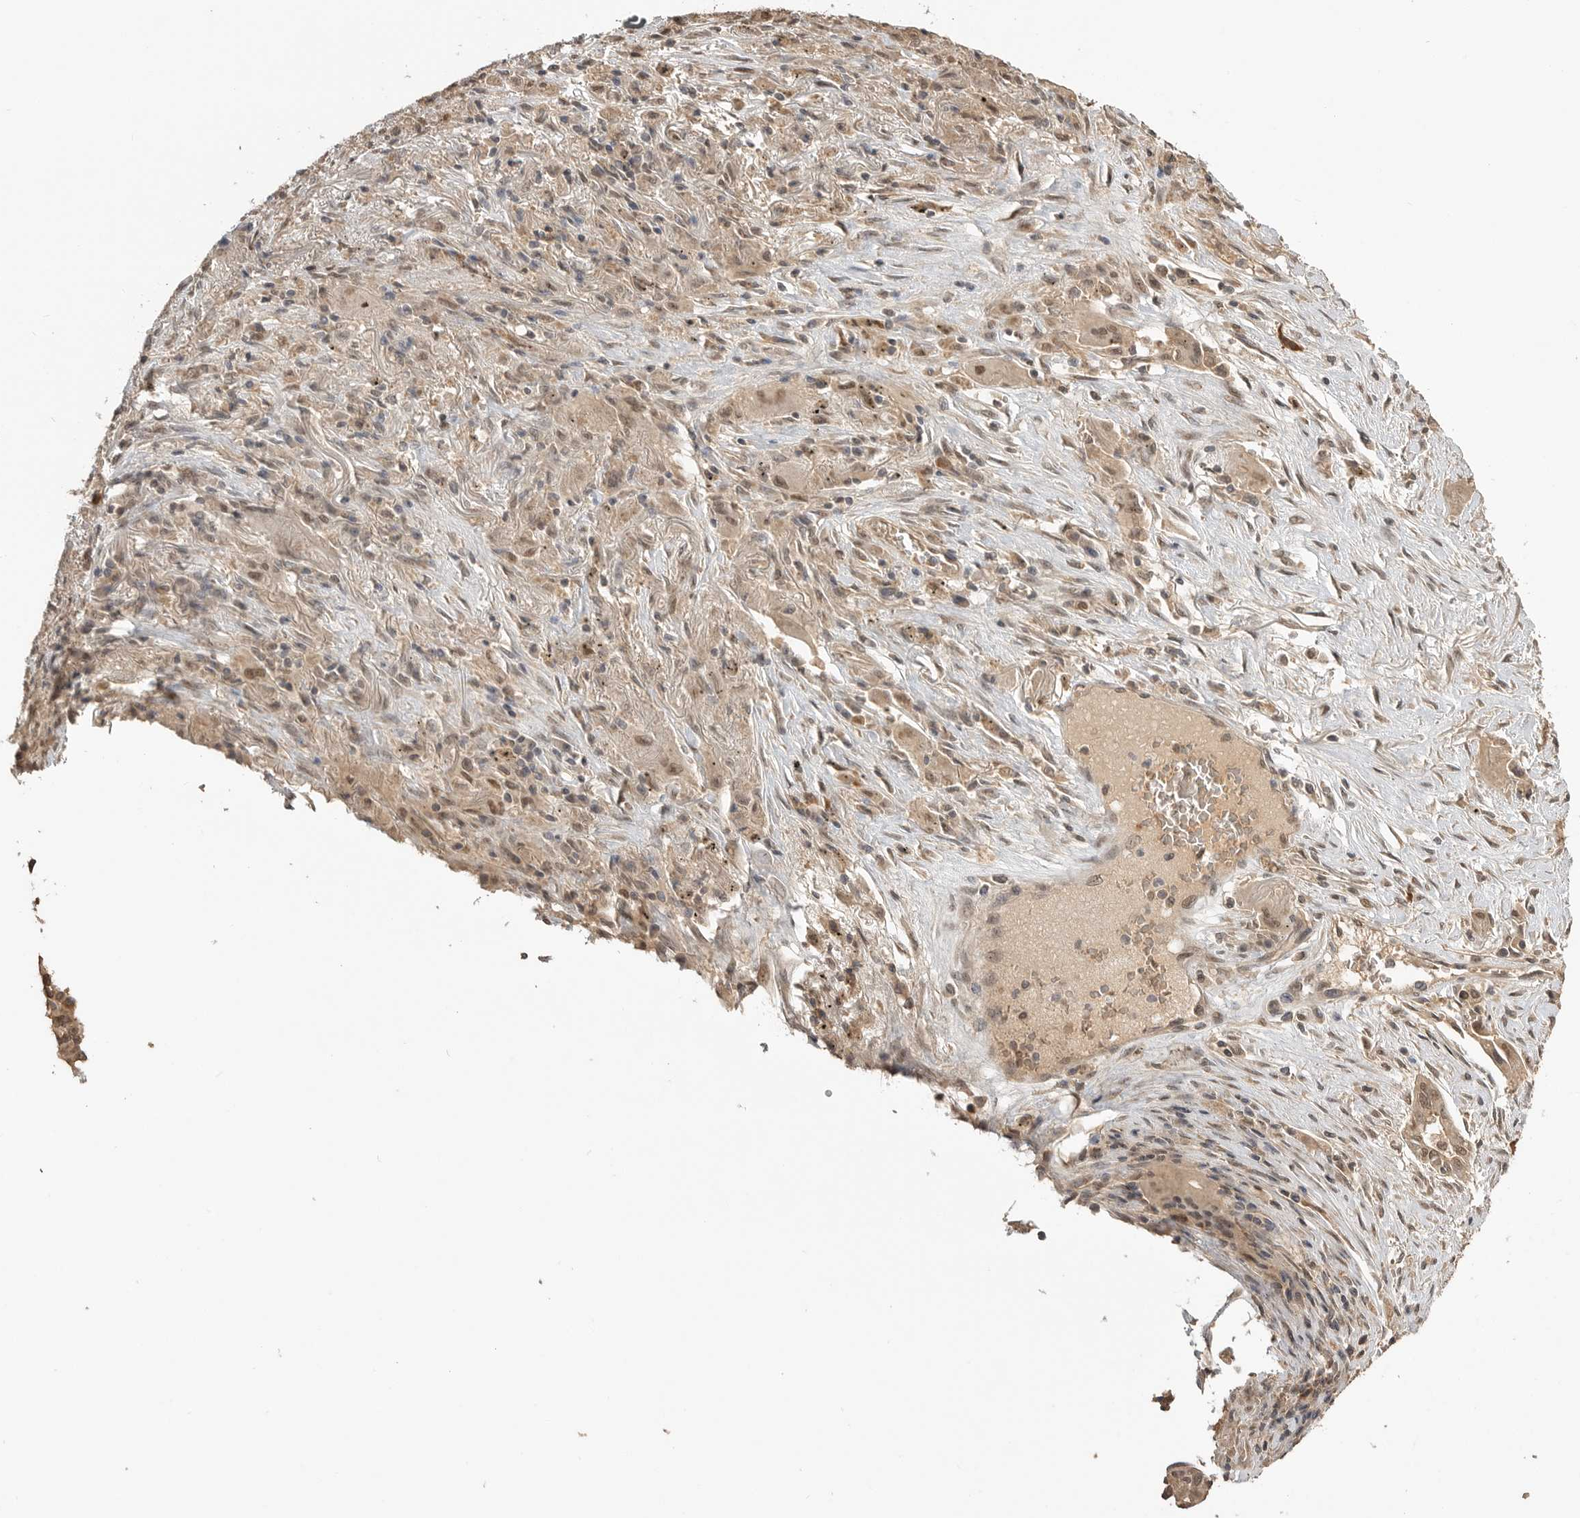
{"staining": {"intensity": "weak", "quantity": "25%-75%", "location": "nuclear"}, "tissue": "lung cancer", "cell_type": "Tumor cells", "image_type": "cancer", "snomed": [{"axis": "morphology", "description": "Squamous cell carcinoma, NOS"}, {"axis": "topography", "description": "Lung"}], "caption": "Brown immunohistochemical staining in human lung cancer (squamous cell carcinoma) reveals weak nuclear staining in about 25%-75% of tumor cells.", "gene": "ASPSCR1", "patient": {"sex": "male", "age": 61}}